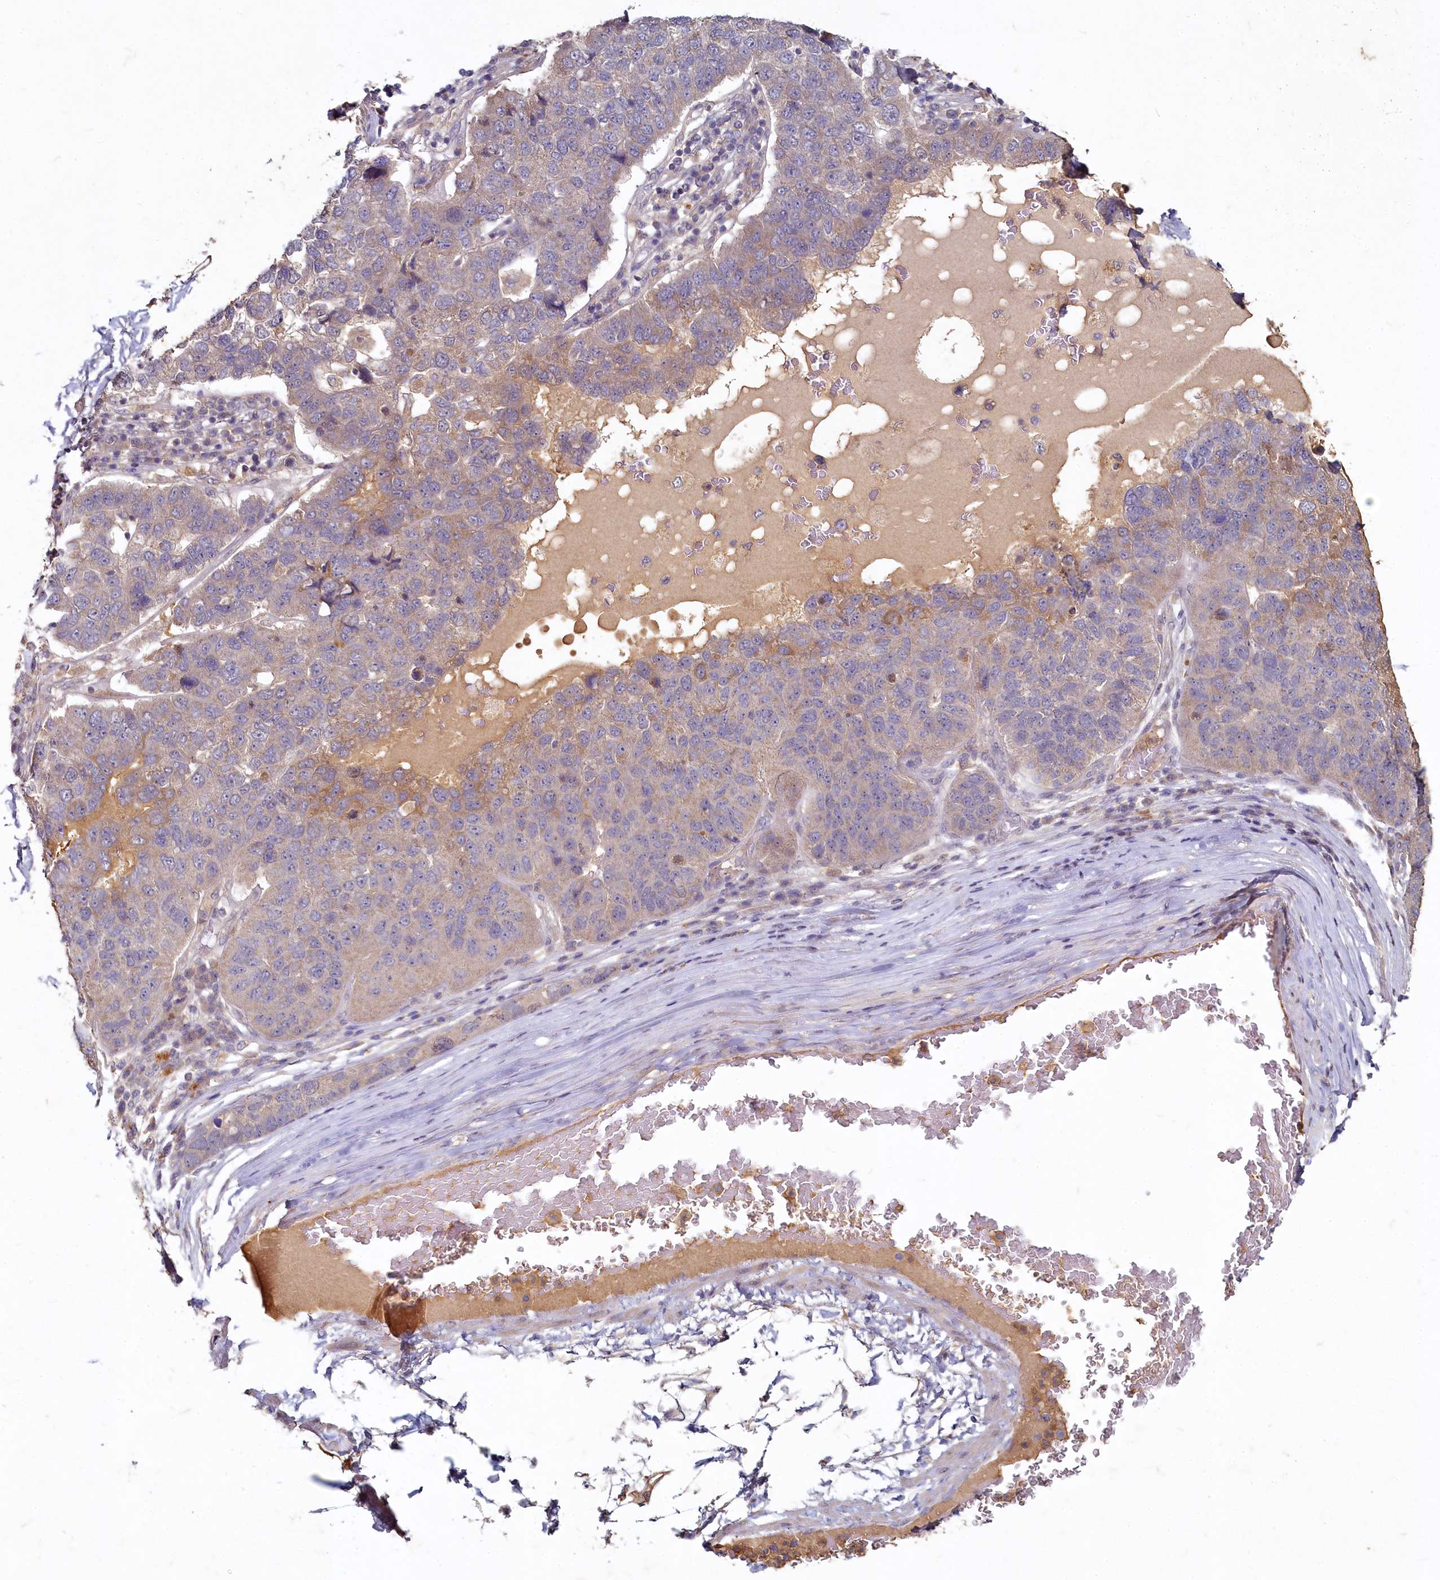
{"staining": {"intensity": "weak", "quantity": "25%-75%", "location": "cytoplasmic/membranous"}, "tissue": "pancreatic cancer", "cell_type": "Tumor cells", "image_type": "cancer", "snomed": [{"axis": "morphology", "description": "Adenocarcinoma, NOS"}, {"axis": "topography", "description": "Pancreas"}], "caption": "Immunohistochemistry (IHC) staining of pancreatic cancer, which demonstrates low levels of weak cytoplasmic/membranous staining in about 25%-75% of tumor cells indicating weak cytoplasmic/membranous protein expression. The staining was performed using DAB (3,3'-diaminobenzidine) (brown) for protein detection and nuclei were counterstained in hematoxylin (blue).", "gene": "HERC3", "patient": {"sex": "female", "age": 61}}